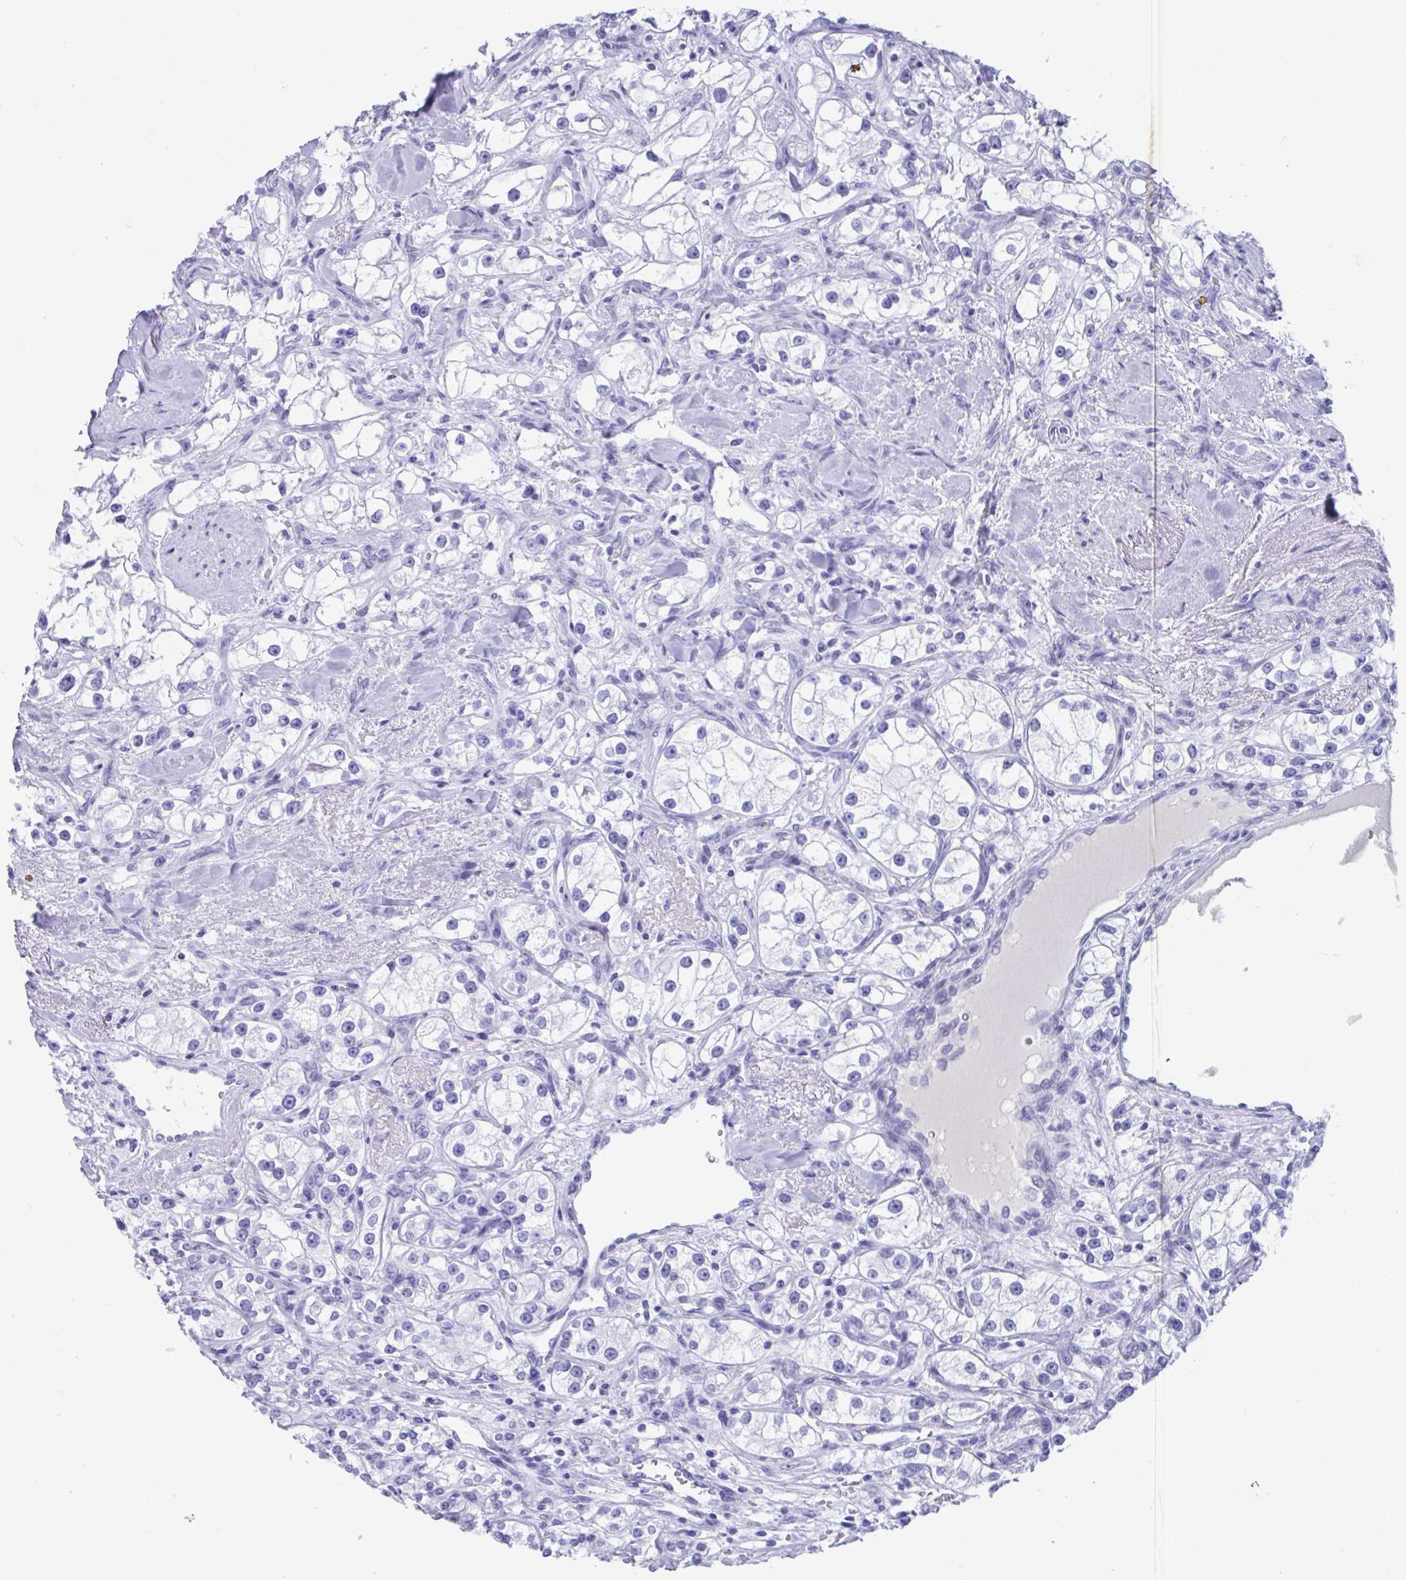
{"staining": {"intensity": "negative", "quantity": "none", "location": "none"}, "tissue": "renal cancer", "cell_type": "Tumor cells", "image_type": "cancer", "snomed": [{"axis": "morphology", "description": "Adenocarcinoma, NOS"}, {"axis": "topography", "description": "Kidney"}], "caption": "Renal adenocarcinoma was stained to show a protein in brown. There is no significant positivity in tumor cells.", "gene": "TMEM35A", "patient": {"sex": "male", "age": 77}}